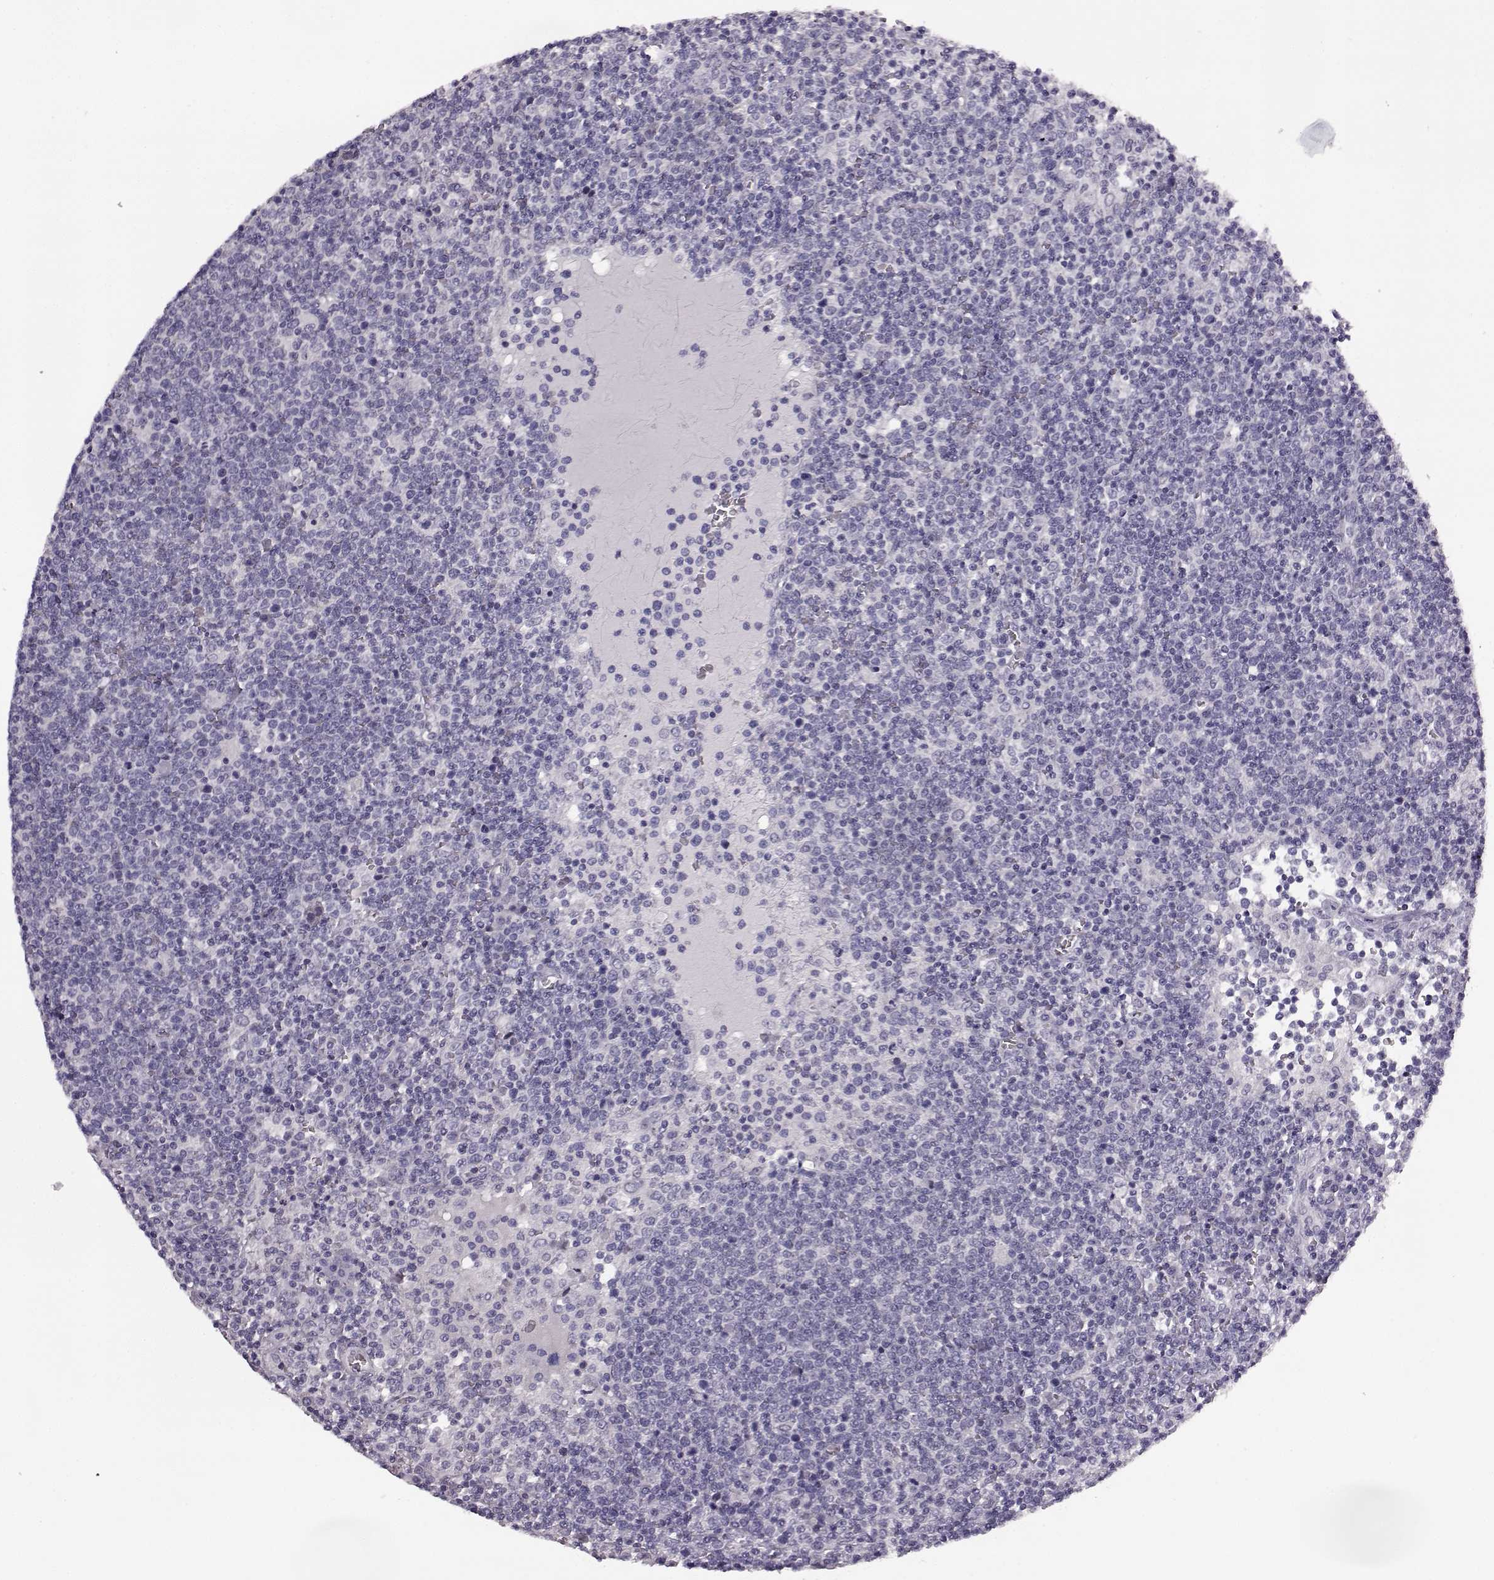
{"staining": {"intensity": "negative", "quantity": "none", "location": "none"}, "tissue": "lymphoma", "cell_type": "Tumor cells", "image_type": "cancer", "snomed": [{"axis": "morphology", "description": "Malignant lymphoma, non-Hodgkin's type, High grade"}, {"axis": "topography", "description": "Lymph node"}], "caption": "This photomicrograph is of high-grade malignant lymphoma, non-Hodgkin's type stained with immunohistochemistry to label a protein in brown with the nuclei are counter-stained blue. There is no positivity in tumor cells.", "gene": "ODAD4", "patient": {"sex": "male", "age": 61}}